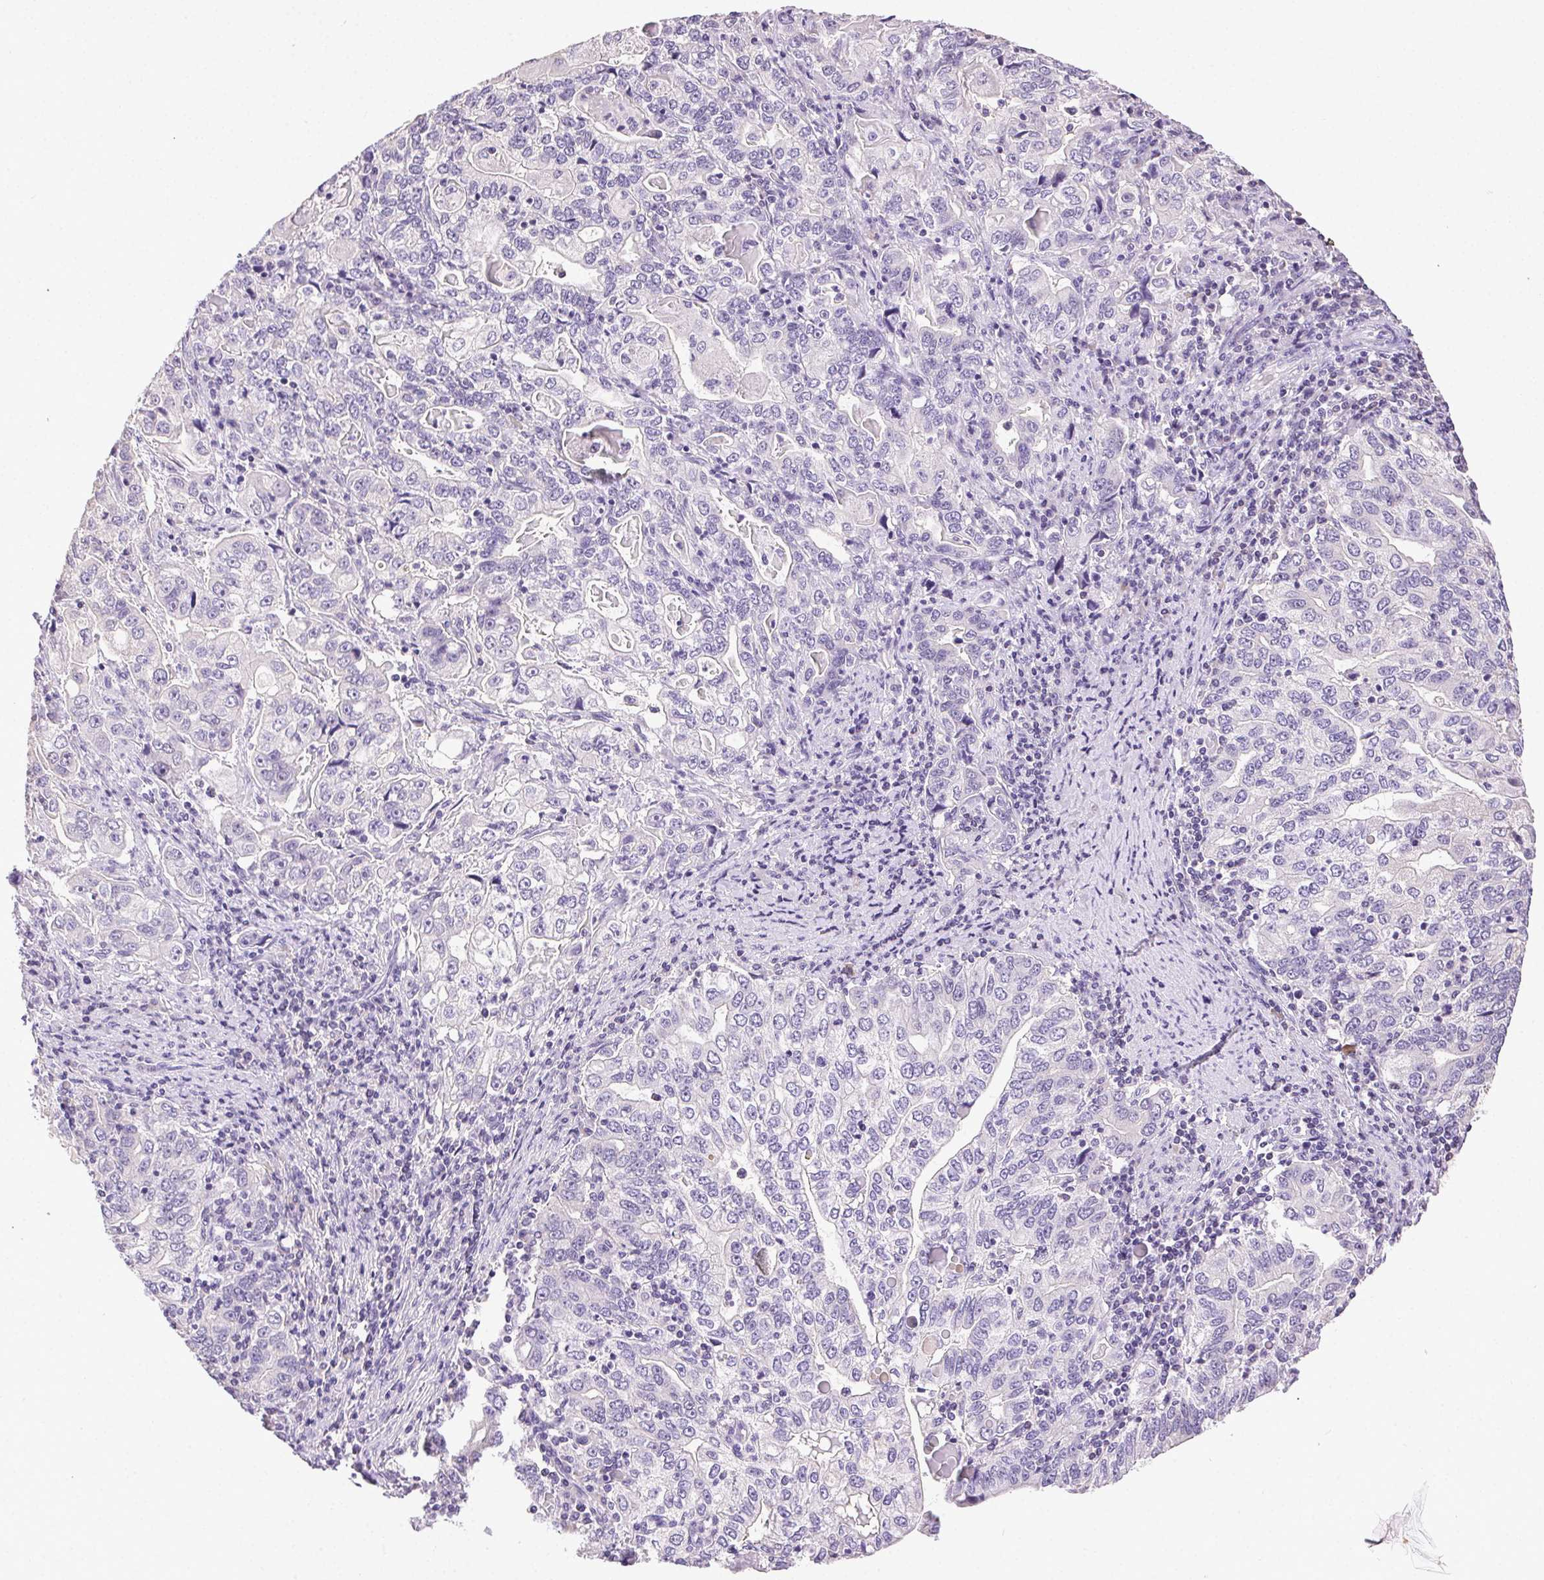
{"staining": {"intensity": "negative", "quantity": "none", "location": "none"}, "tissue": "stomach cancer", "cell_type": "Tumor cells", "image_type": "cancer", "snomed": [{"axis": "morphology", "description": "Adenocarcinoma, NOS"}, {"axis": "topography", "description": "Stomach, lower"}], "caption": "The micrograph reveals no staining of tumor cells in adenocarcinoma (stomach).", "gene": "SYCE2", "patient": {"sex": "female", "age": 72}}